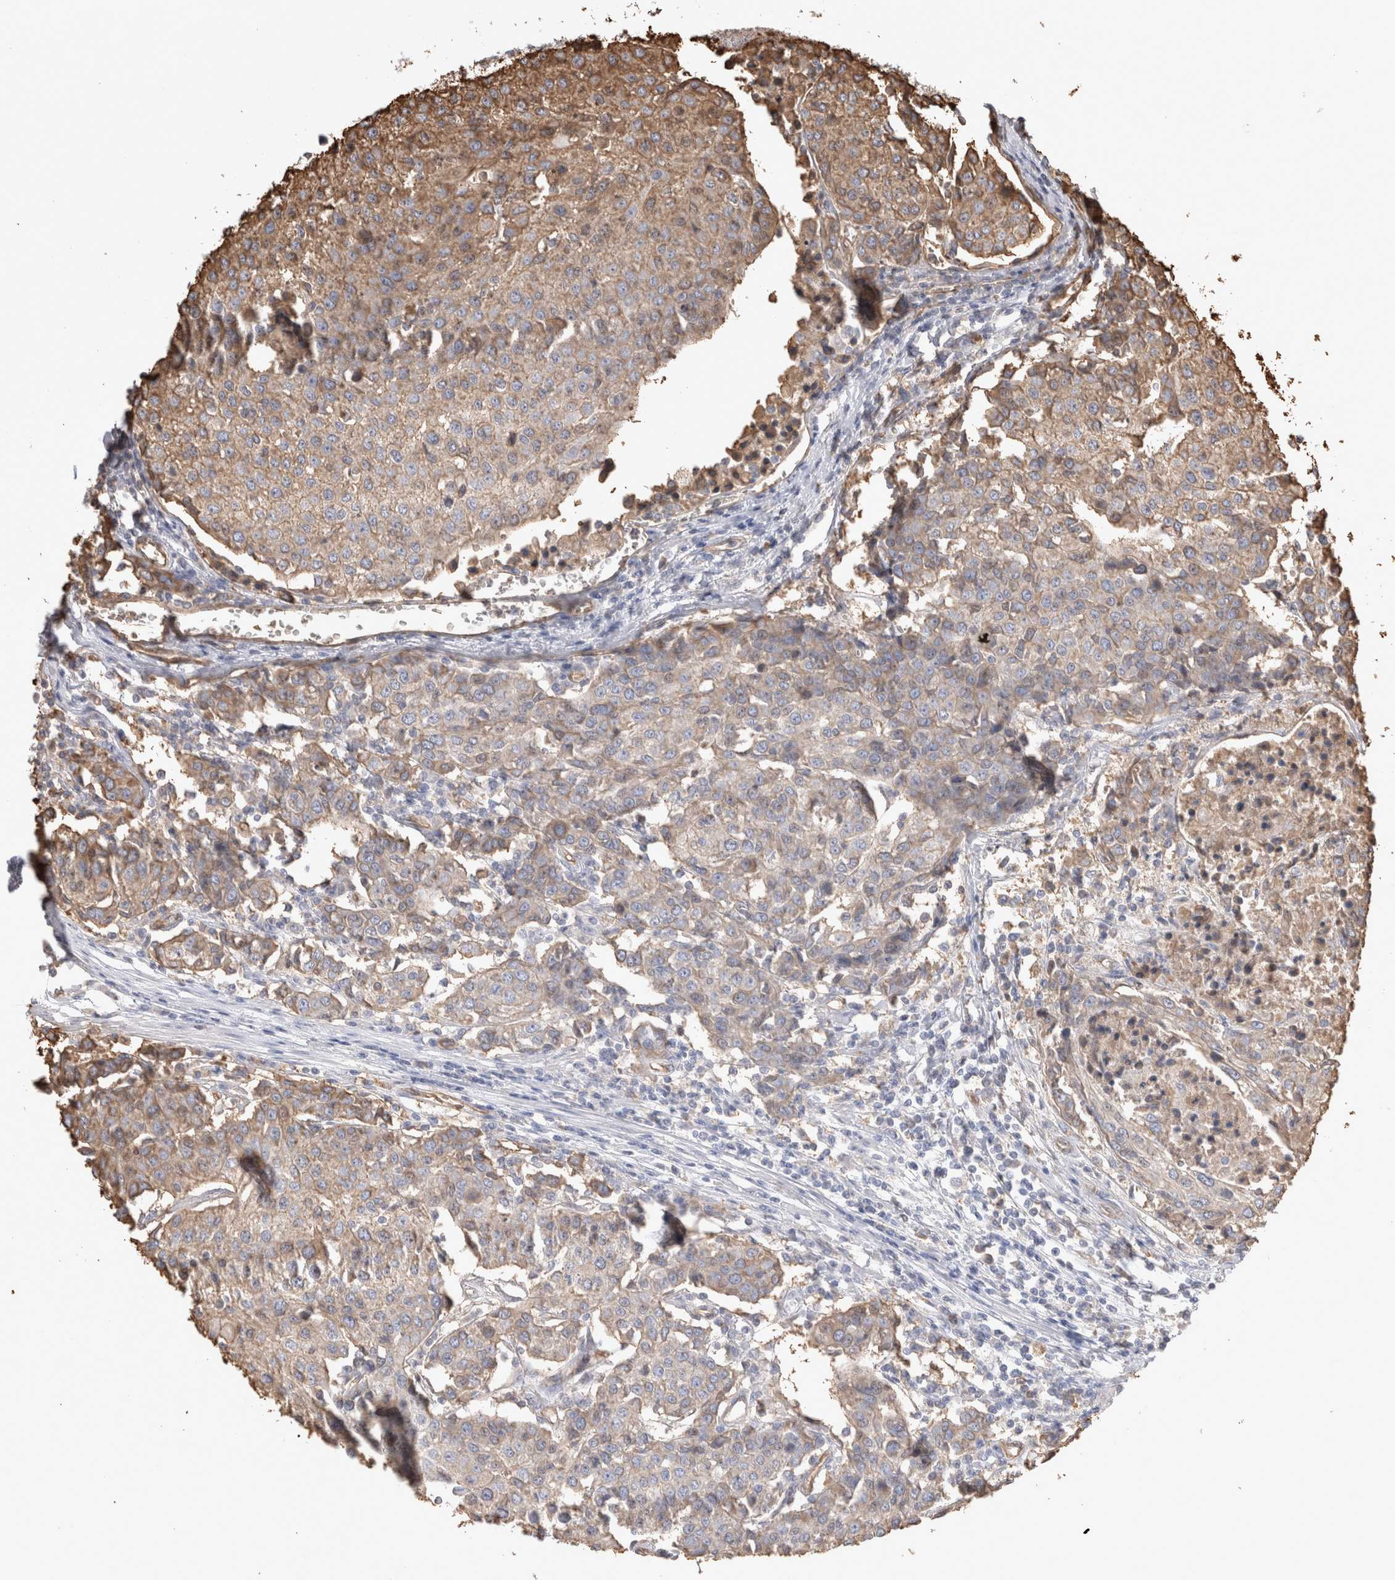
{"staining": {"intensity": "moderate", "quantity": "25%-75%", "location": "cytoplasmic/membranous"}, "tissue": "urothelial cancer", "cell_type": "Tumor cells", "image_type": "cancer", "snomed": [{"axis": "morphology", "description": "Urothelial carcinoma, High grade"}, {"axis": "topography", "description": "Urinary bladder"}], "caption": "About 25%-75% of tumor cells in human urothelial cancer exhibit moderate cytoplasmic/membranous protein expression as visualized by brown immunohistochemical staining.", "gene": "IL17RC", "patient": {"sex": "female", "age": 85}}